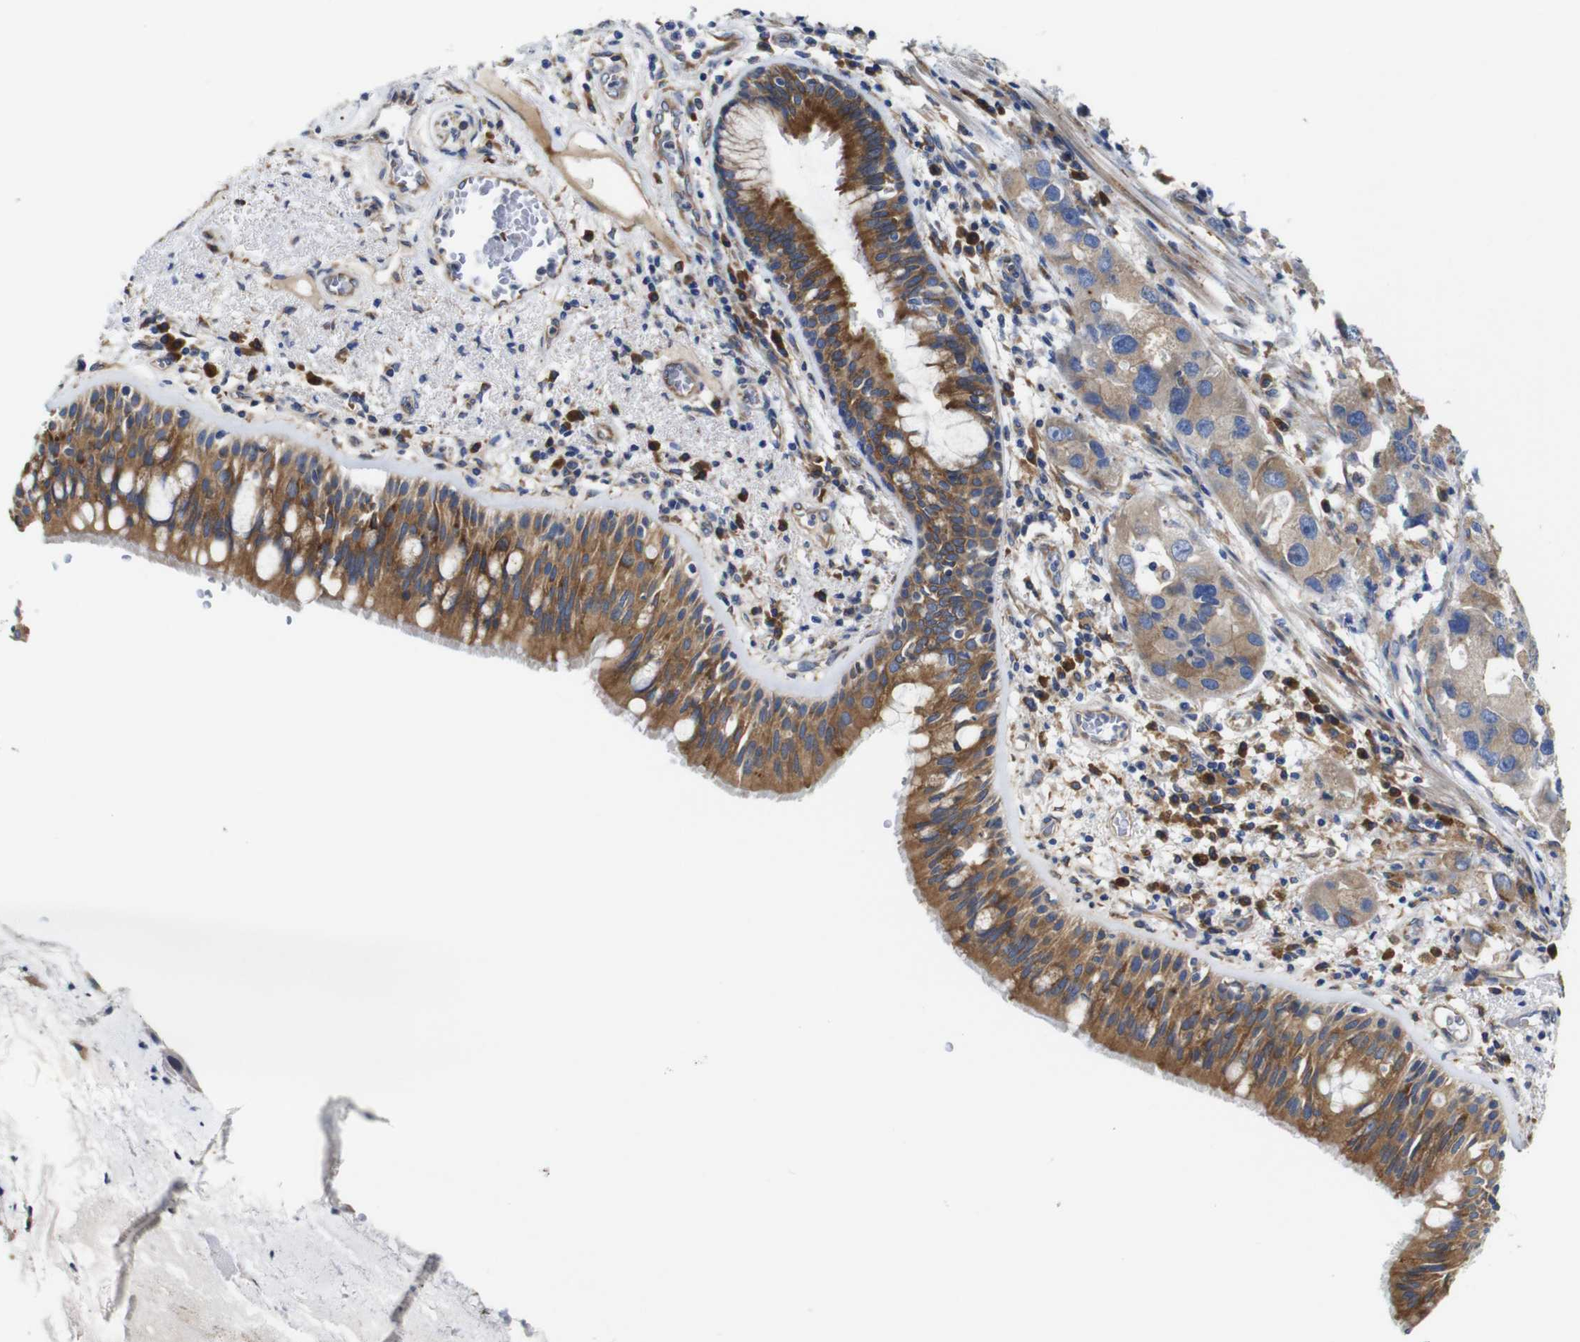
{"staining": {"intensity": "moderate", "quantity": ">75%", "location": "cytoplasmic/membranous"}, "tissue": "bronchus", "cell_type": "Respiratory epithelial cells", "image_type": "normal", "snomed": [{"axis": "morphology", "description": "Normal tissue, NOS"}, {"axis": "morphology", "description": "Adenocarcinoma, NOS"}, {"axis": "morphology", "description": "Adenocarcinoma, metastatic, NOS"}, {"axis": "topography", "description": "Lymph node"}, {"axis": "topography", "description": "Bronchus"}, {"axis": "topography", "description": "Lung"}], "caption": "An immunohistochemistry (IHC) micrograph of unremarkable tissue is shown. Protein staining in brown shows moderate cytoplasmic/membranous positivity in bronchus within respiratory epithelial cells. Using DAB (brown) and hematoxylin (blue) stains, captured at high magnification using brightfield microscopy.", "gene": "CLCC1", "patient": {"sex": "female", "age": 54}}